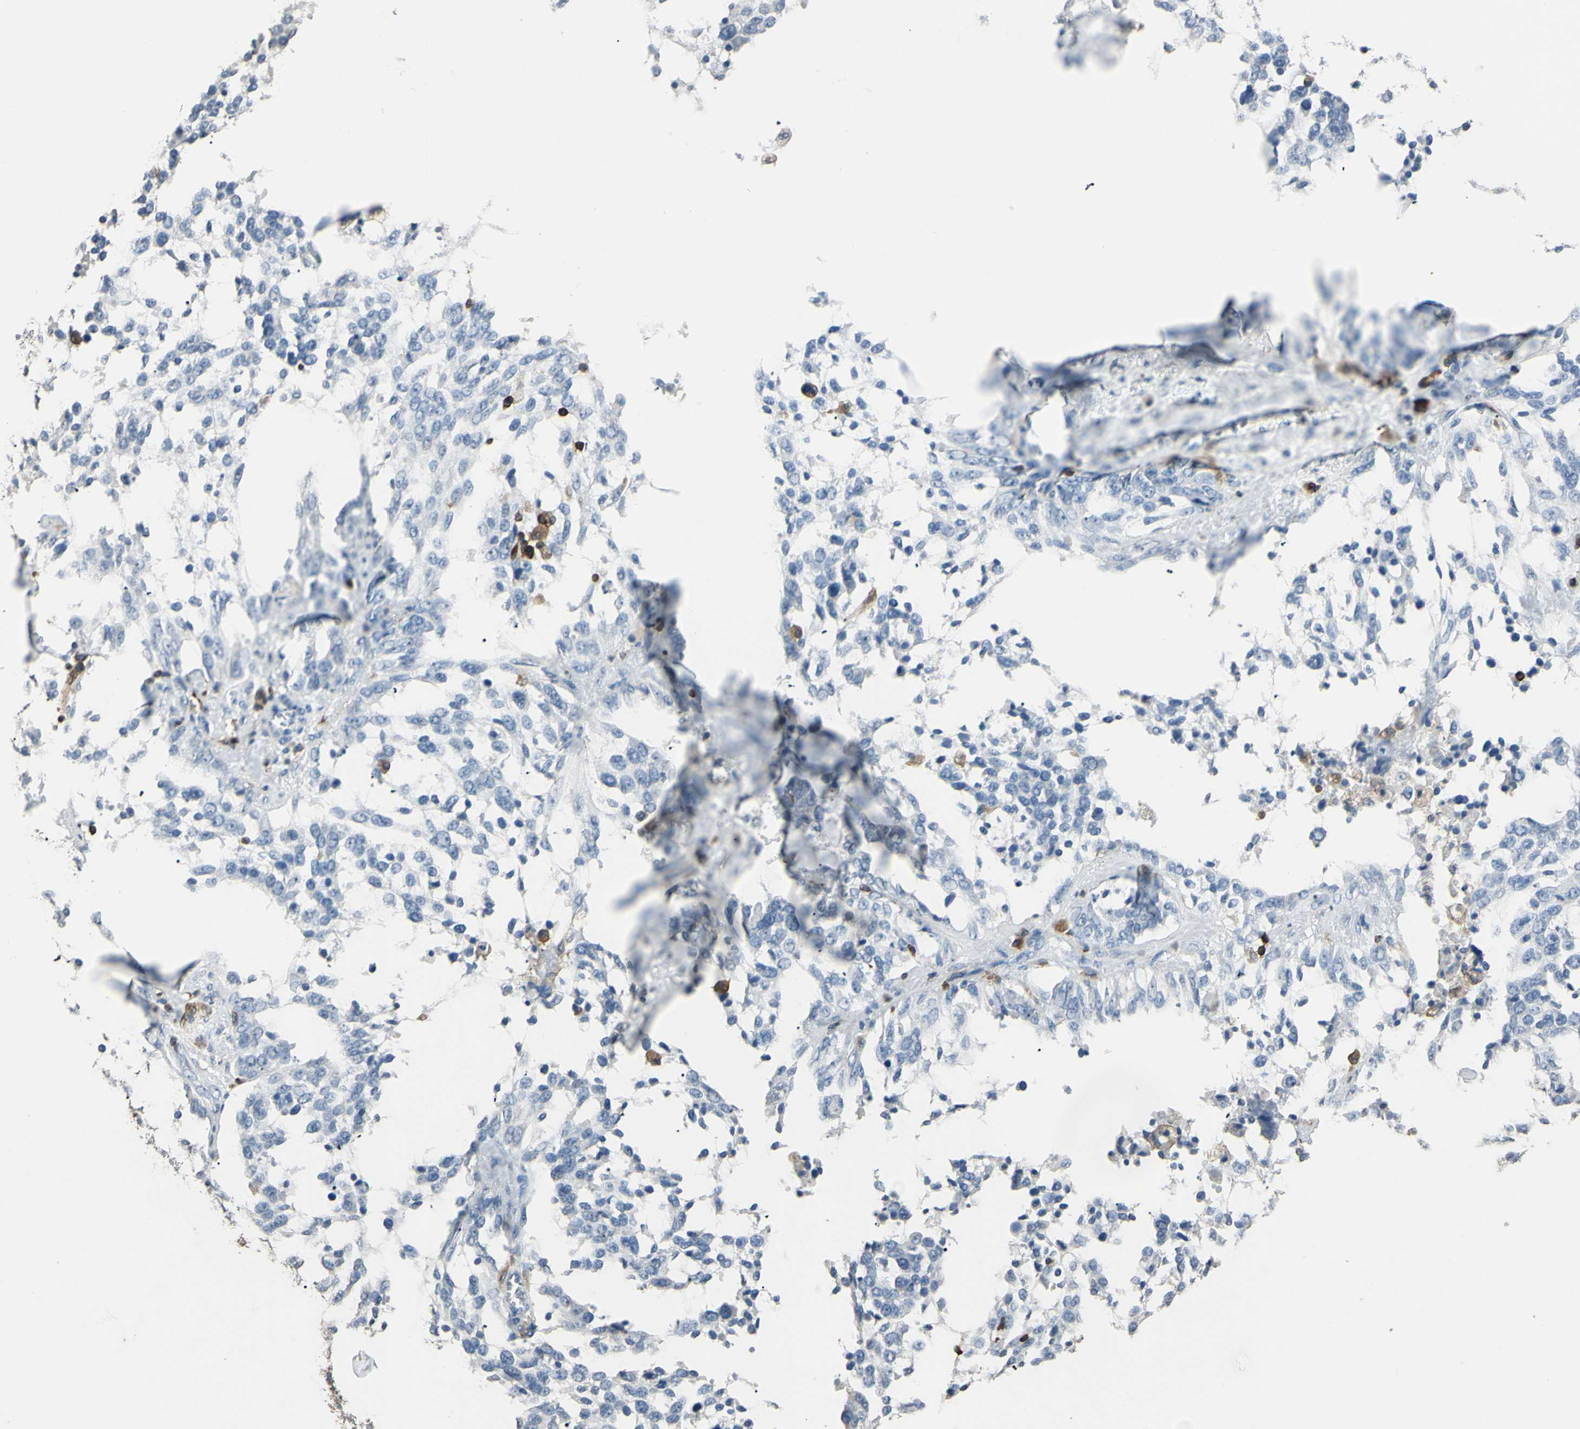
{"staining": {"intensity": "negative", "quantity": "none", "location": "none"}, "tissue": "ovarian cancer", "cell_type": "Tumor cells", "image_type": "cancer", "snomed": [{"axis": "morphology", "description": "Cystadenocarcinoma, serous, NOS"}, {"axis": "topography", "description": "Ovary"}], "caption": "Ovarian cancer stained for a protein using IHC shows no positivity tumor cells.", "gene": "PSTPIP1", "patient": {"sex": "female", "age": 44}}